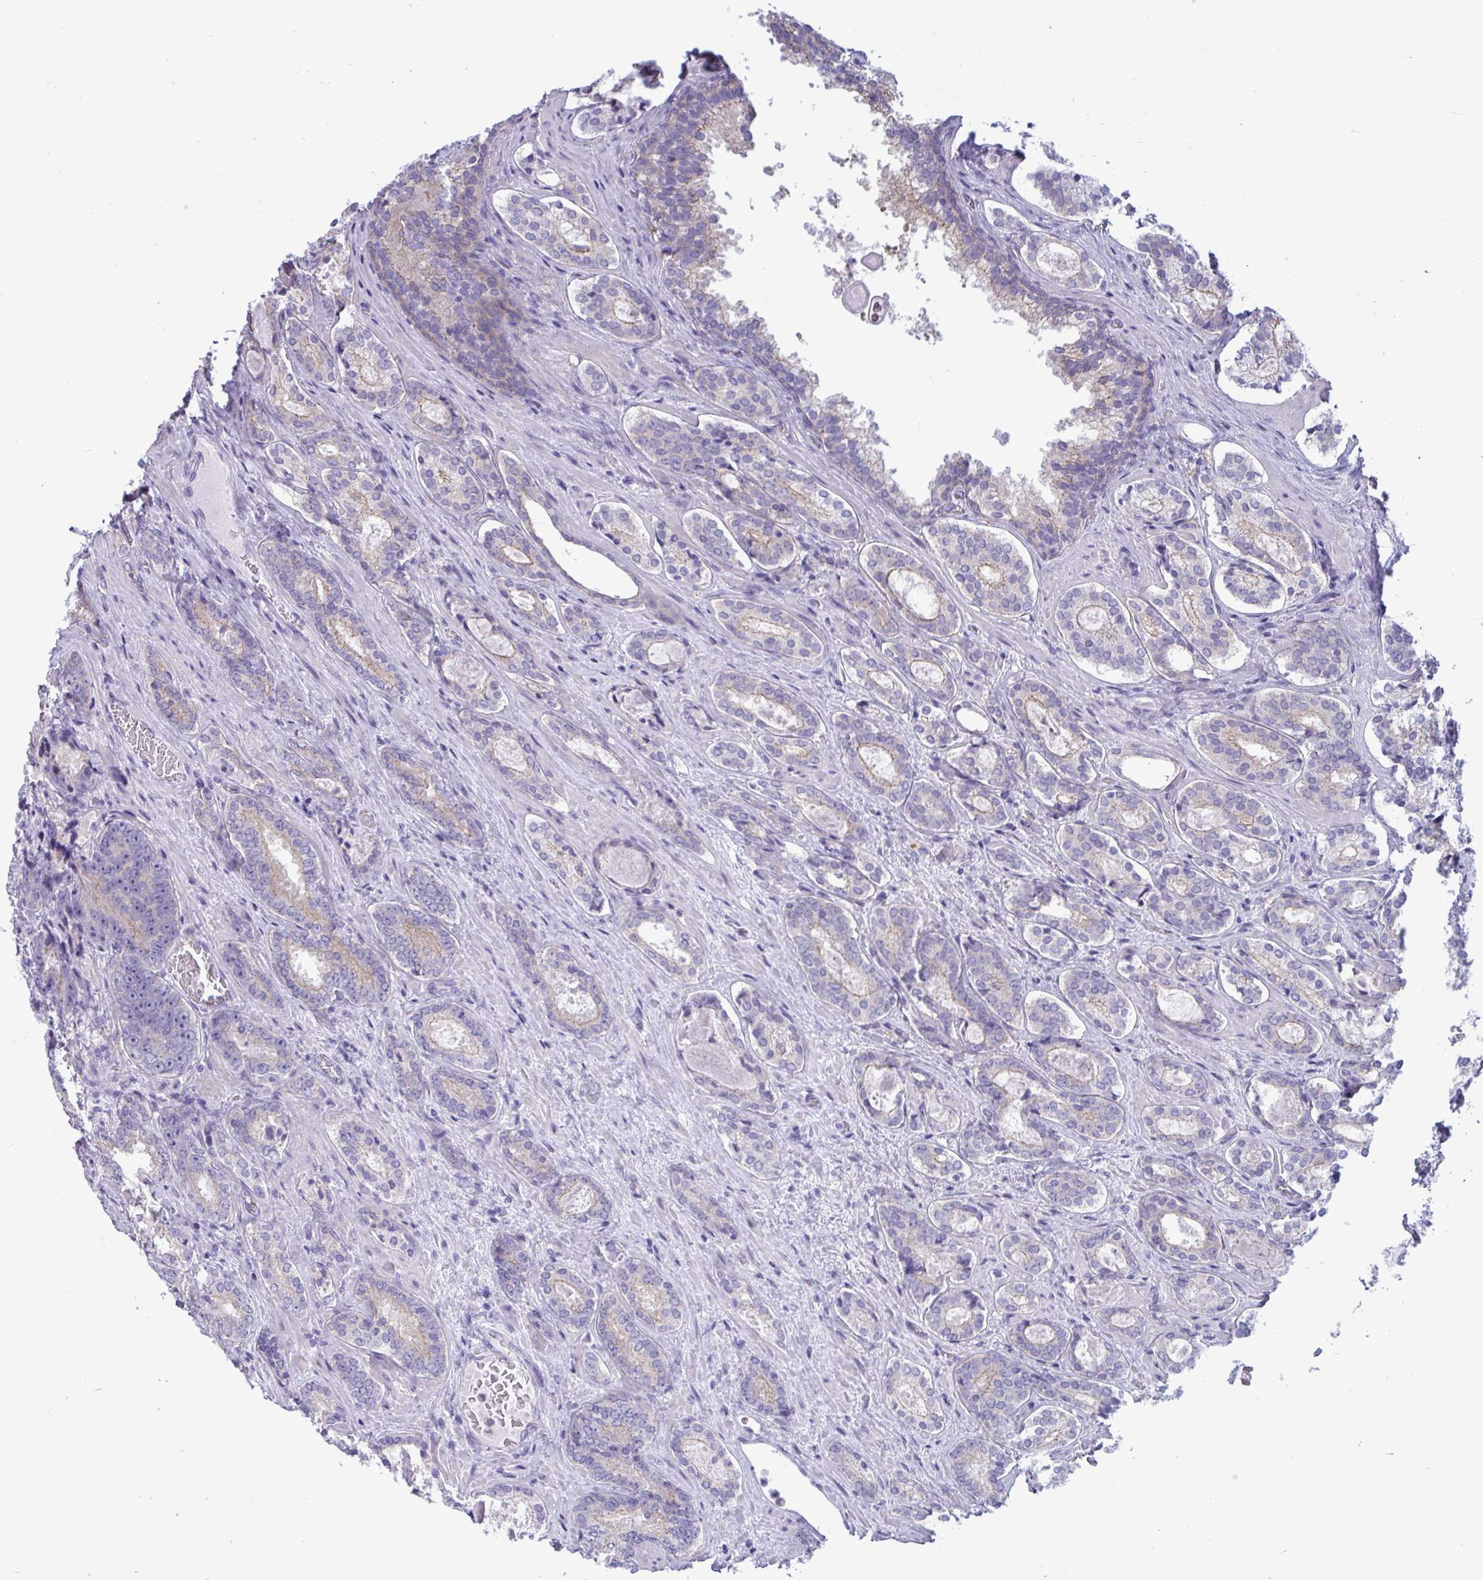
{"staining": {"intensity": "negative", "quantity": "none", "location": "none"}, "tissue": "prostate cancer", "cell_type": "Tumor cells", "image_type": "cancer", "snomed": [{"axis": "morphology", "description": "Adenocarcinoma, Low grade"}, {"axis": "topography", "description": "Prostate"}], "caption": "Immunohistochemistry (IHC) photomicrograph of adenocarcinoma (low-grade) (prostate) stained for a protein (brown), which exhibits no expression in tumor cells. (Brightfield microscopy of DAB immunohistochemistry (IHC) at high magnification).", "gene": "MYH10", "patient": {"sex": "male", "age": 62}}